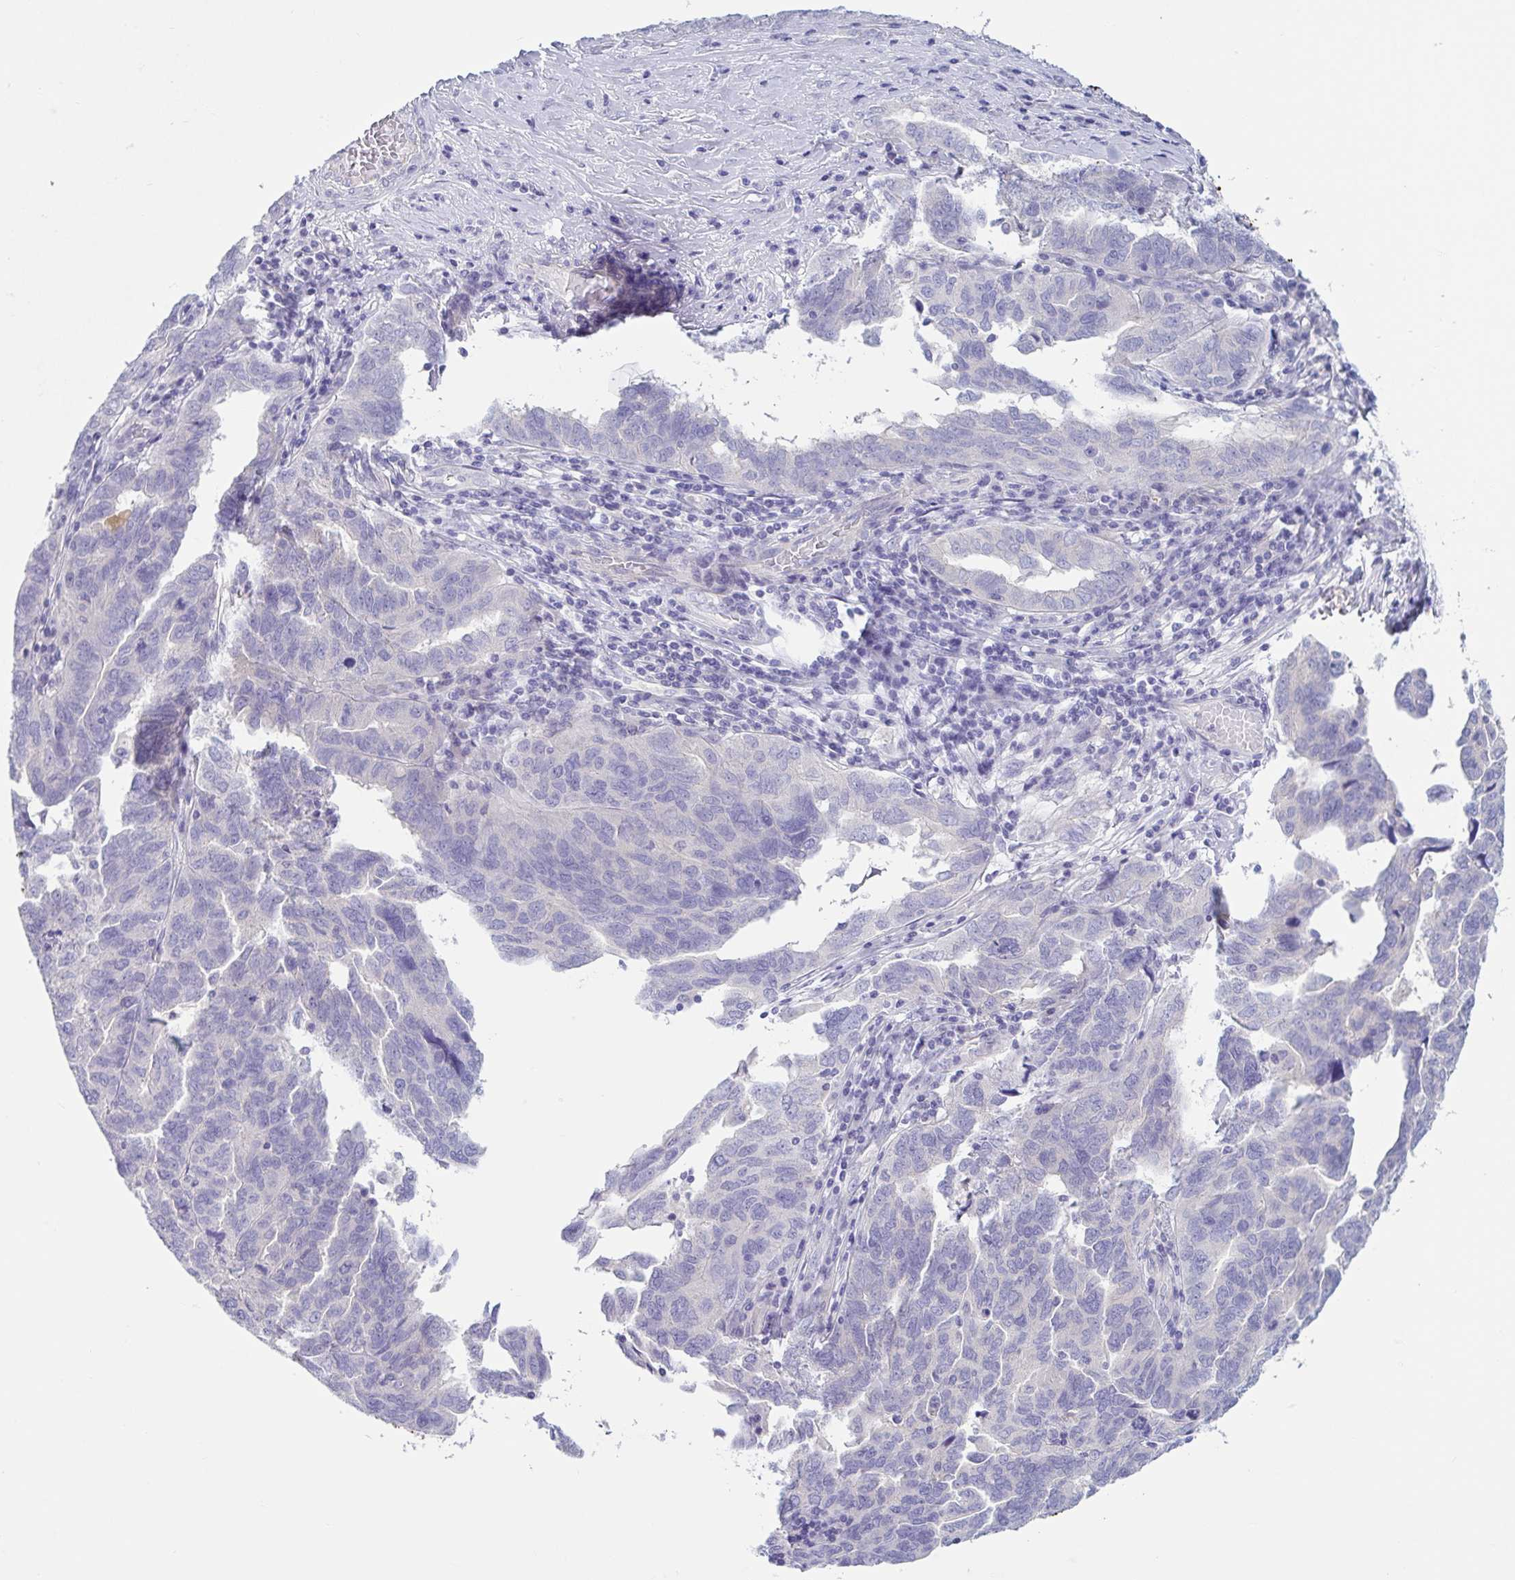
{"staining": {"intensity": "negative", "quantity": "none", "location": "none"}, "tissue": "ovarian cancer", "cell_type": "Tumor cells", "image_type": "cancer", "snomed": [{"axis": "morphology", "description": "Cystadenocarcinoma, serous, NOS"}, {"axis": "topography", "description": "Ovary"}], "caption": "Immunohistochemical staining of human ovarian cancer demonstrates no significant expression in tumor cells.", "gene": "TNNI2", "patient": {"sex": "female", "age": 64}}